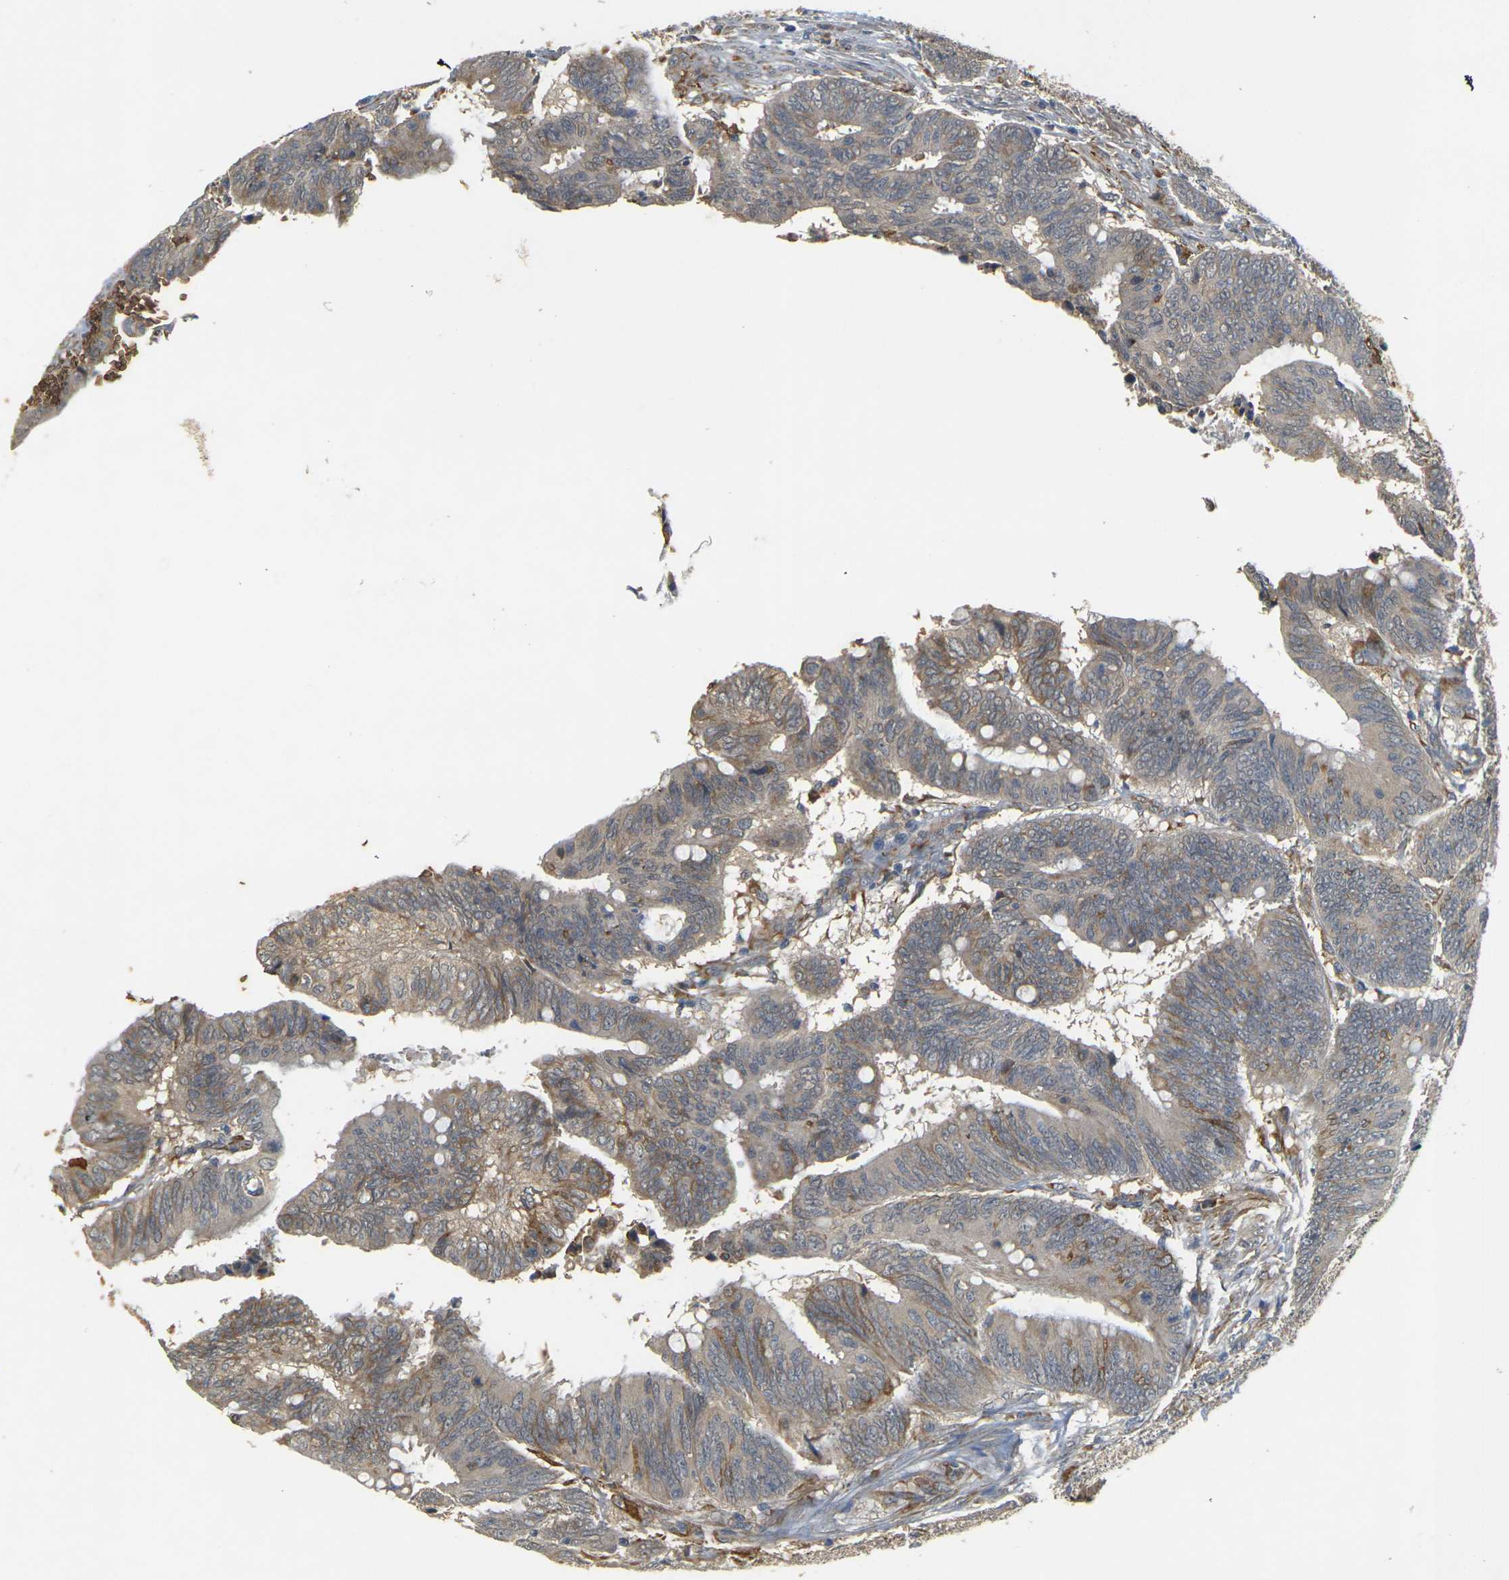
{"staining": {"intensity": "weak", "quantity": "<25%", "location": "cytoplasmic/membranous"}, "tissue": "colorectal cancer", "cell_type": "Tumor cells", "image_type": "cancer", "snomed": [{"axis": "morphology", "description": "Adenocarcinoma, NOS"}, {"axis": "topography", "description": "Colon"}], "caption": "The histopathology image displays no significant staining in tumor cells of colorectal cancer (adenocarcinoma).", "gene": "MEGF9", "patient": {"sex": "male", "age": 45}}